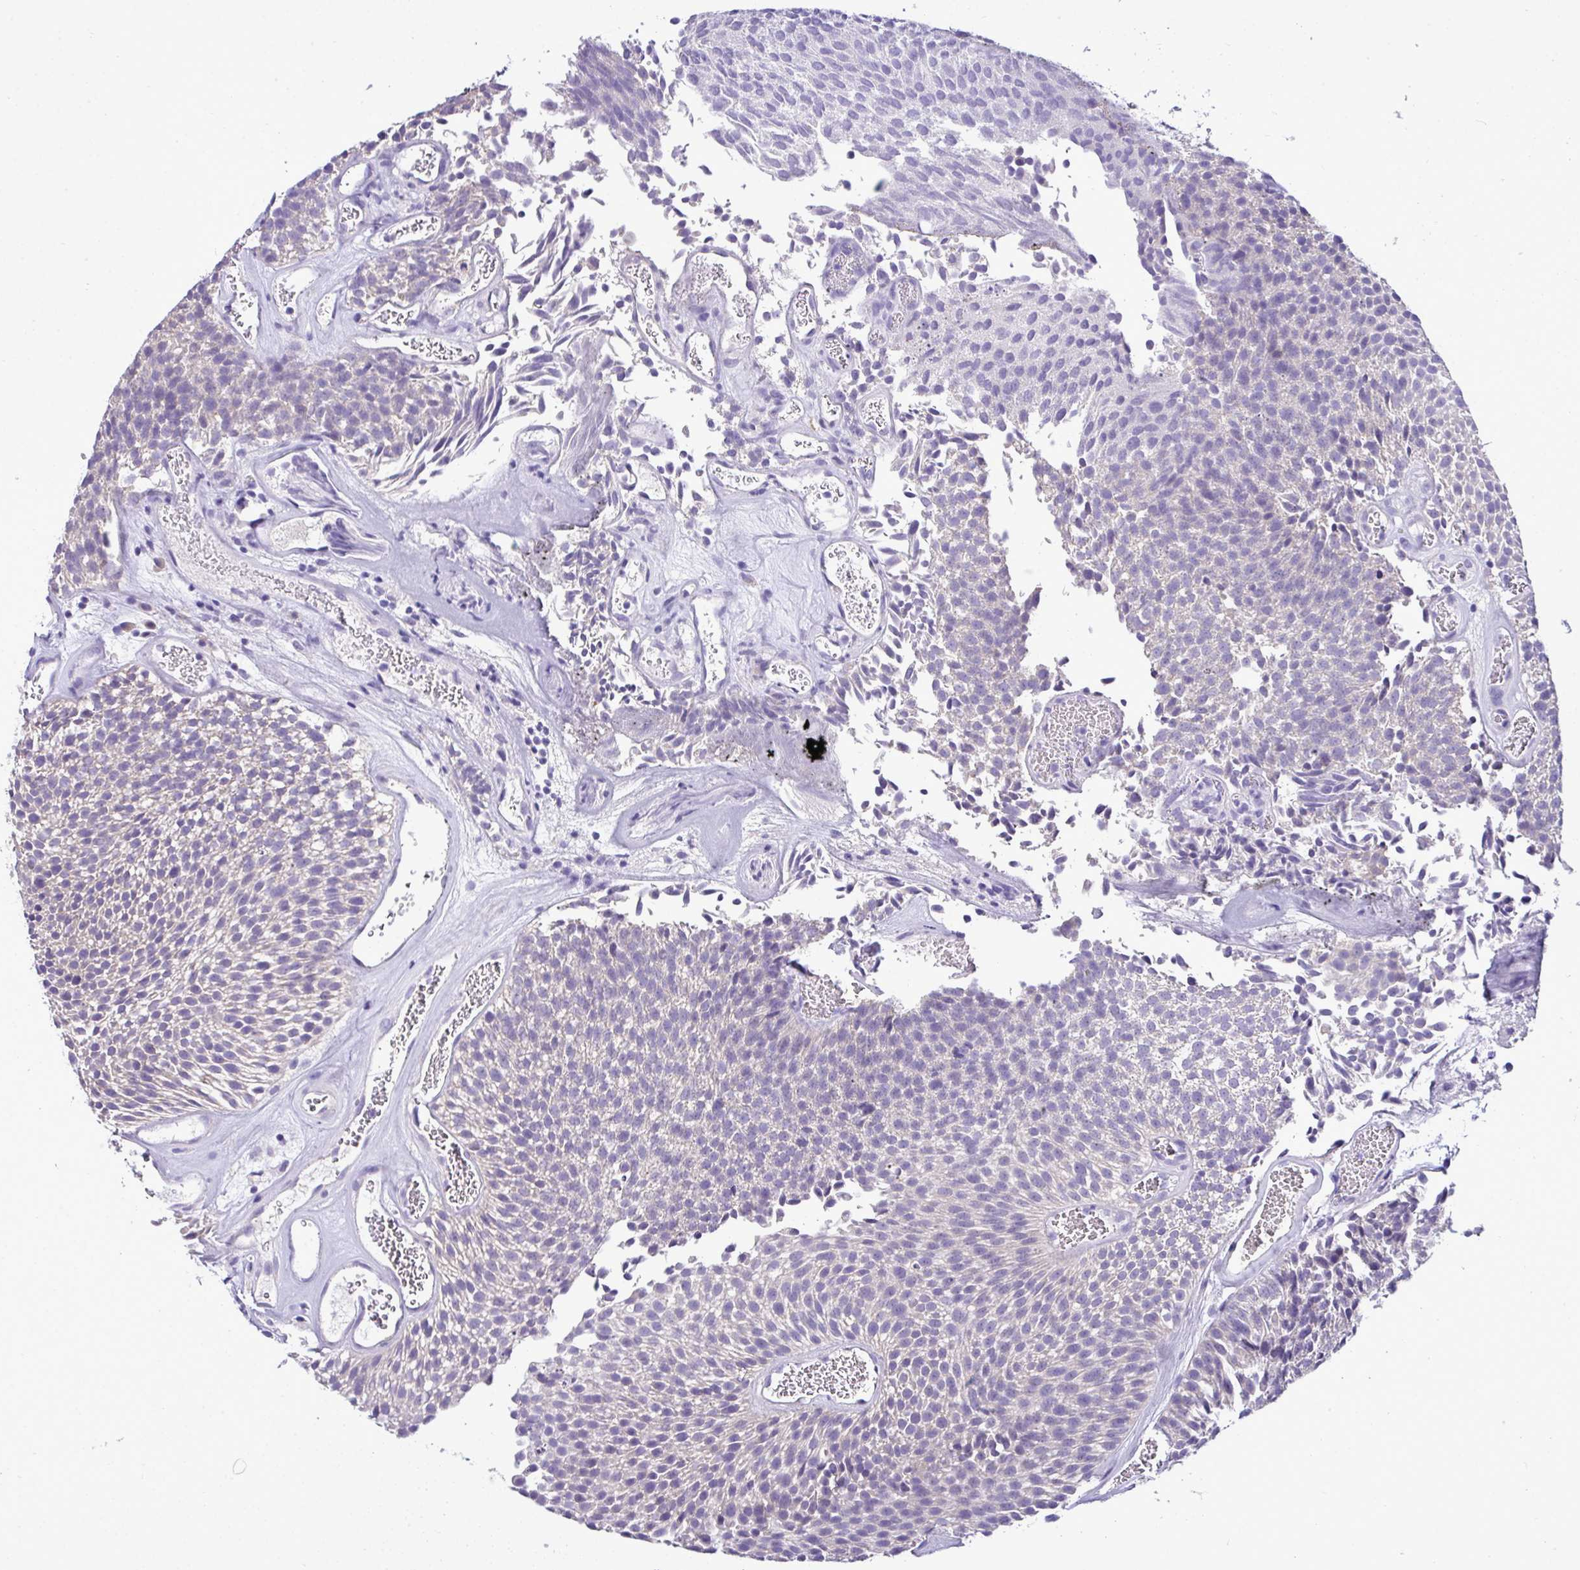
{"staining": {"intensity": "negative", "quantity": "none", "location": "none"}, "tissue": "urothelial cancer", "cell_type": "Tumor cells", "image_type": "cancer", "snomed": [{"axis": "morphology", "description": "Urothelial carcinoma, Low grade"}, {"axis": "topography", "description": "Urinary bladder"}], "caption": "There is no significant expression in tumor cells of urothelial cancer.", "gene": "ST8SIA2", "patient": {"sex": "female", "age": 79}}